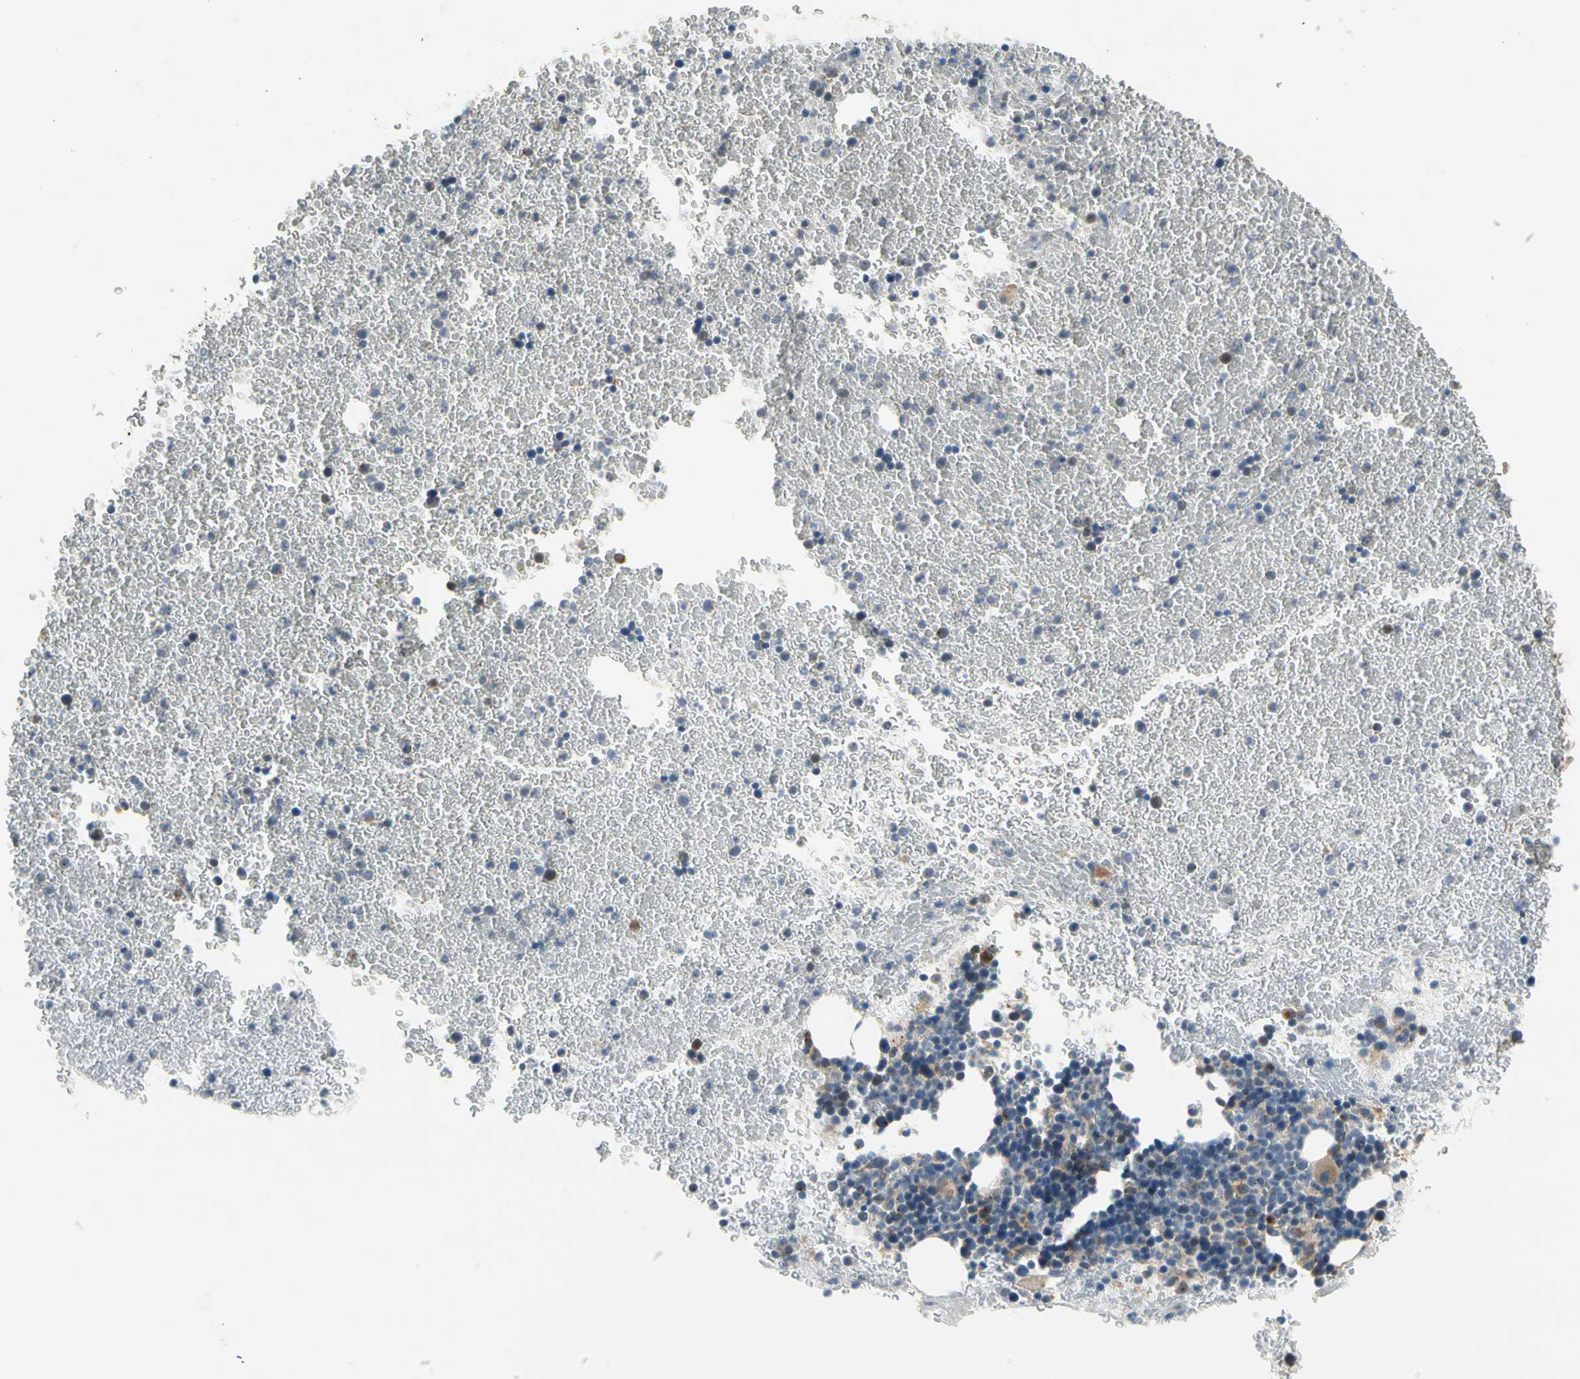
{"staining": {"intensity": "moderate", "quantity": "<25%", "location": "cytoplasmic/membranous"}, "tissue": "bone marrow", "cell_type": "Hematopoietic cells", "image_type": "normal", "snomed": [{"axis": "morphology", "description": "Normal tissue, NOS"}, {"axis": "topography", "description": "Bone marrow"}], "caption": "A photomicrograph of bone marrow stained for a protein displays moderate cytoplasmic/membranous brown staining in hematopoietic cells. (IHC, brightfield microscopy, high magnification).", "gene": "MST1R", "patient": {"sex": "female", "age": 53}}